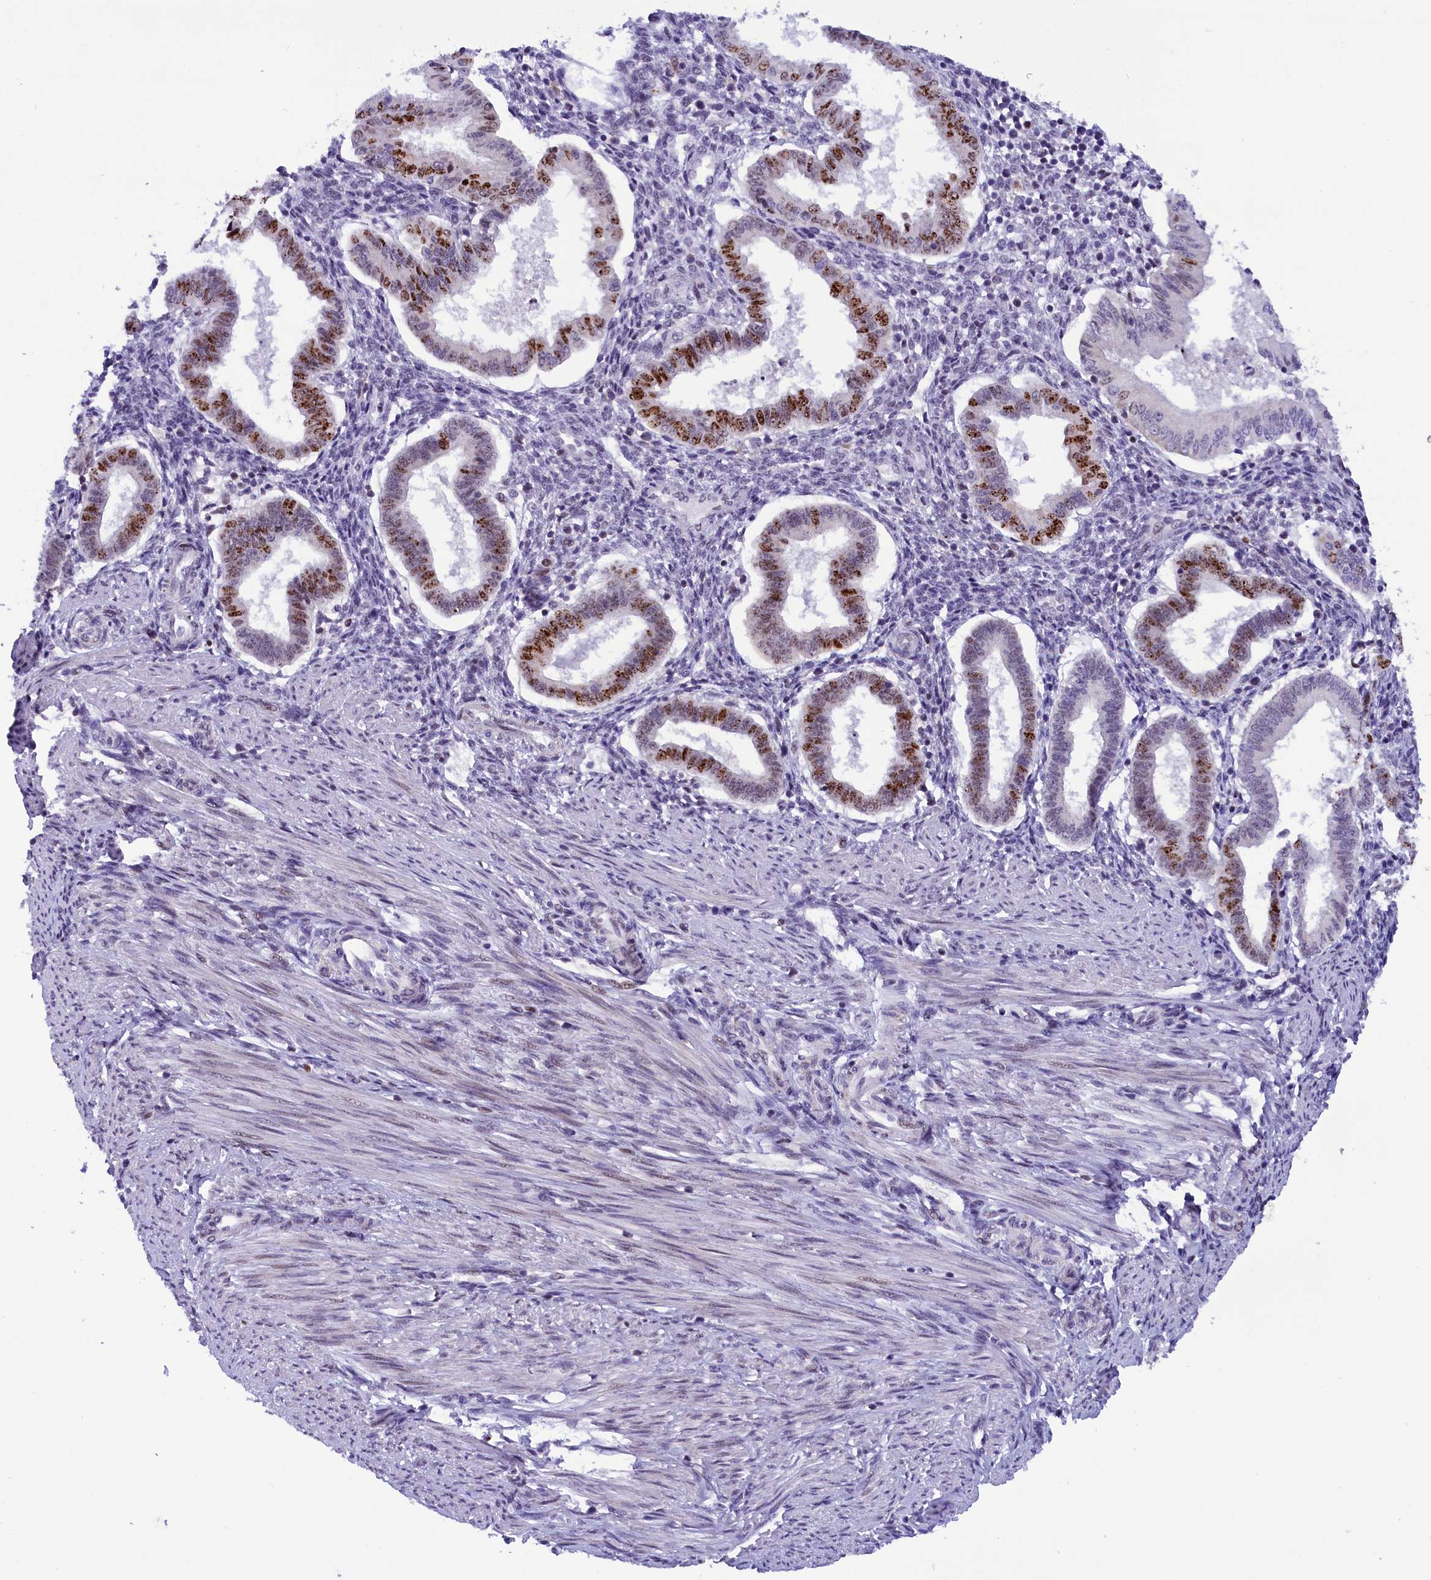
{"staining": {"intensity": "moderate", "quantity": "25%-75%", "location": "nuclear"}, "tissue": "endometrium", "cell_type": "Cells in endometrial stroma", "image_type": "normal", "snomed": [{"axis": "morphology", "description": "Normal tissue, NOS"}, {"axis": "topography", "description": "Endometrium"}], "caption": "Moderate nuclear staining for a protein is identified in about 25%-75% of cells in endometrial stroma of normal endometrium using immunohistochemistry.", "gene": "CDYL2", "patient": {"sex": "female", "age": 24}}